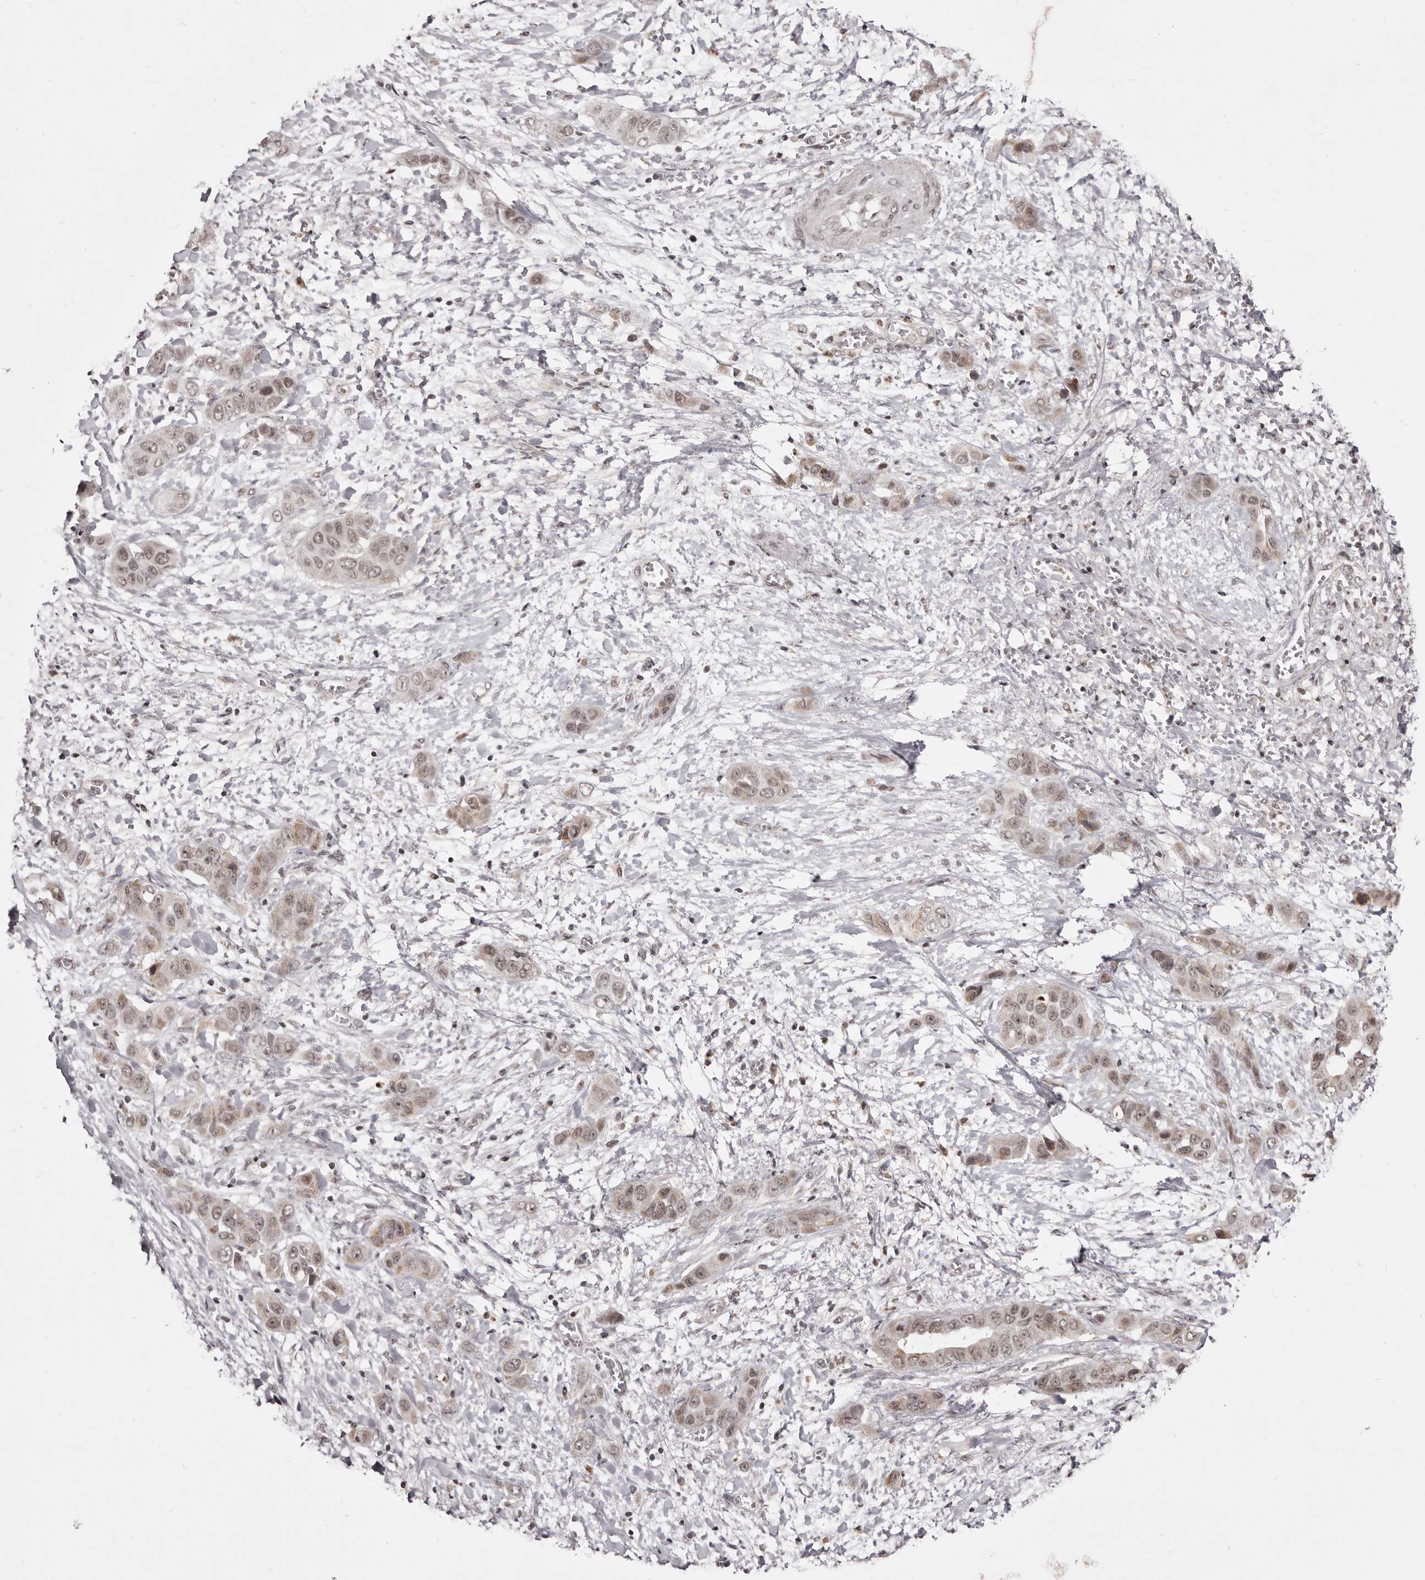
{"staining": {"intensity": "weak", "quantity": ">75%", "location": "nuclear"}, "tissue": "liver cancer", "cell_type": "Tumor cells", "image_type": "cancer", "snomed": [{"axis": "morphology", "description": "Cholangiocarcinoma"}, {"axis": "topography", "description": "Liver"}], "caption": "Cholangiocarcinoma (liver) tissue demonstrates weak nuclear positivity in approximately >75% of tumor cells The staining is performed using DAB brown chromogen to label protein expression. The nuclei are counter-stained blue using hematoxylin.", "gene": "THUMPD1", "patient": {"sex": "female", "age": 52}}